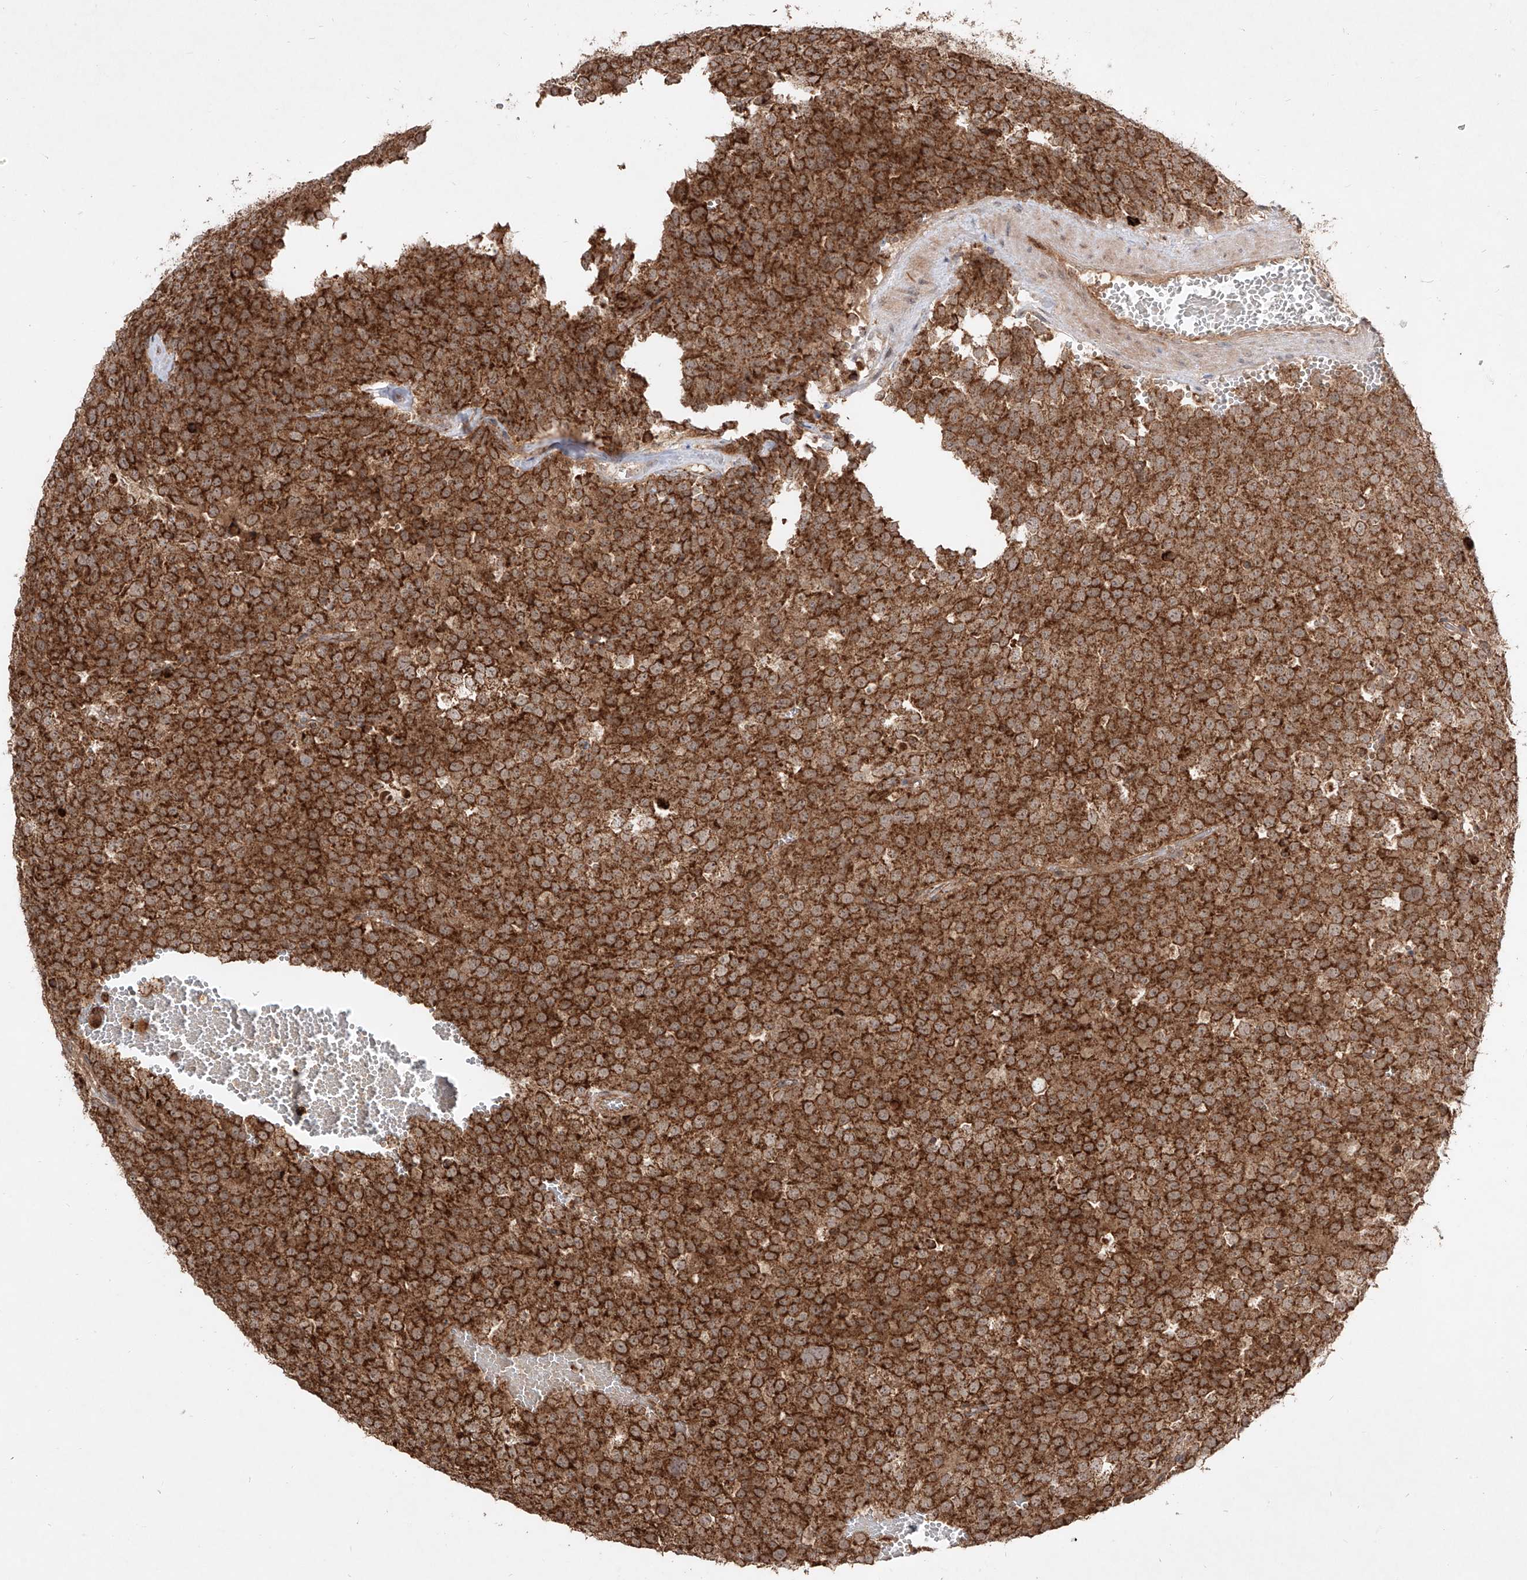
{"staining": {"intensity": "strong", "quantity": ">75%", "location": "cytoplasmic/membranous"}, "tissue": "testis cancer", "cell_type": "Tumor cells", "image_type": "cancer", "snomed": [{"axis": "morphology", "description": "Seminoma, NOS"}, {"axis": "topography", "description": "Testis"}], "caption": "Human seminoma (testis) stained with a protein marker reveals strong staining in tumor cells.", "gene": "AIM2", "patient": {"sex": "male", "age": 71}}